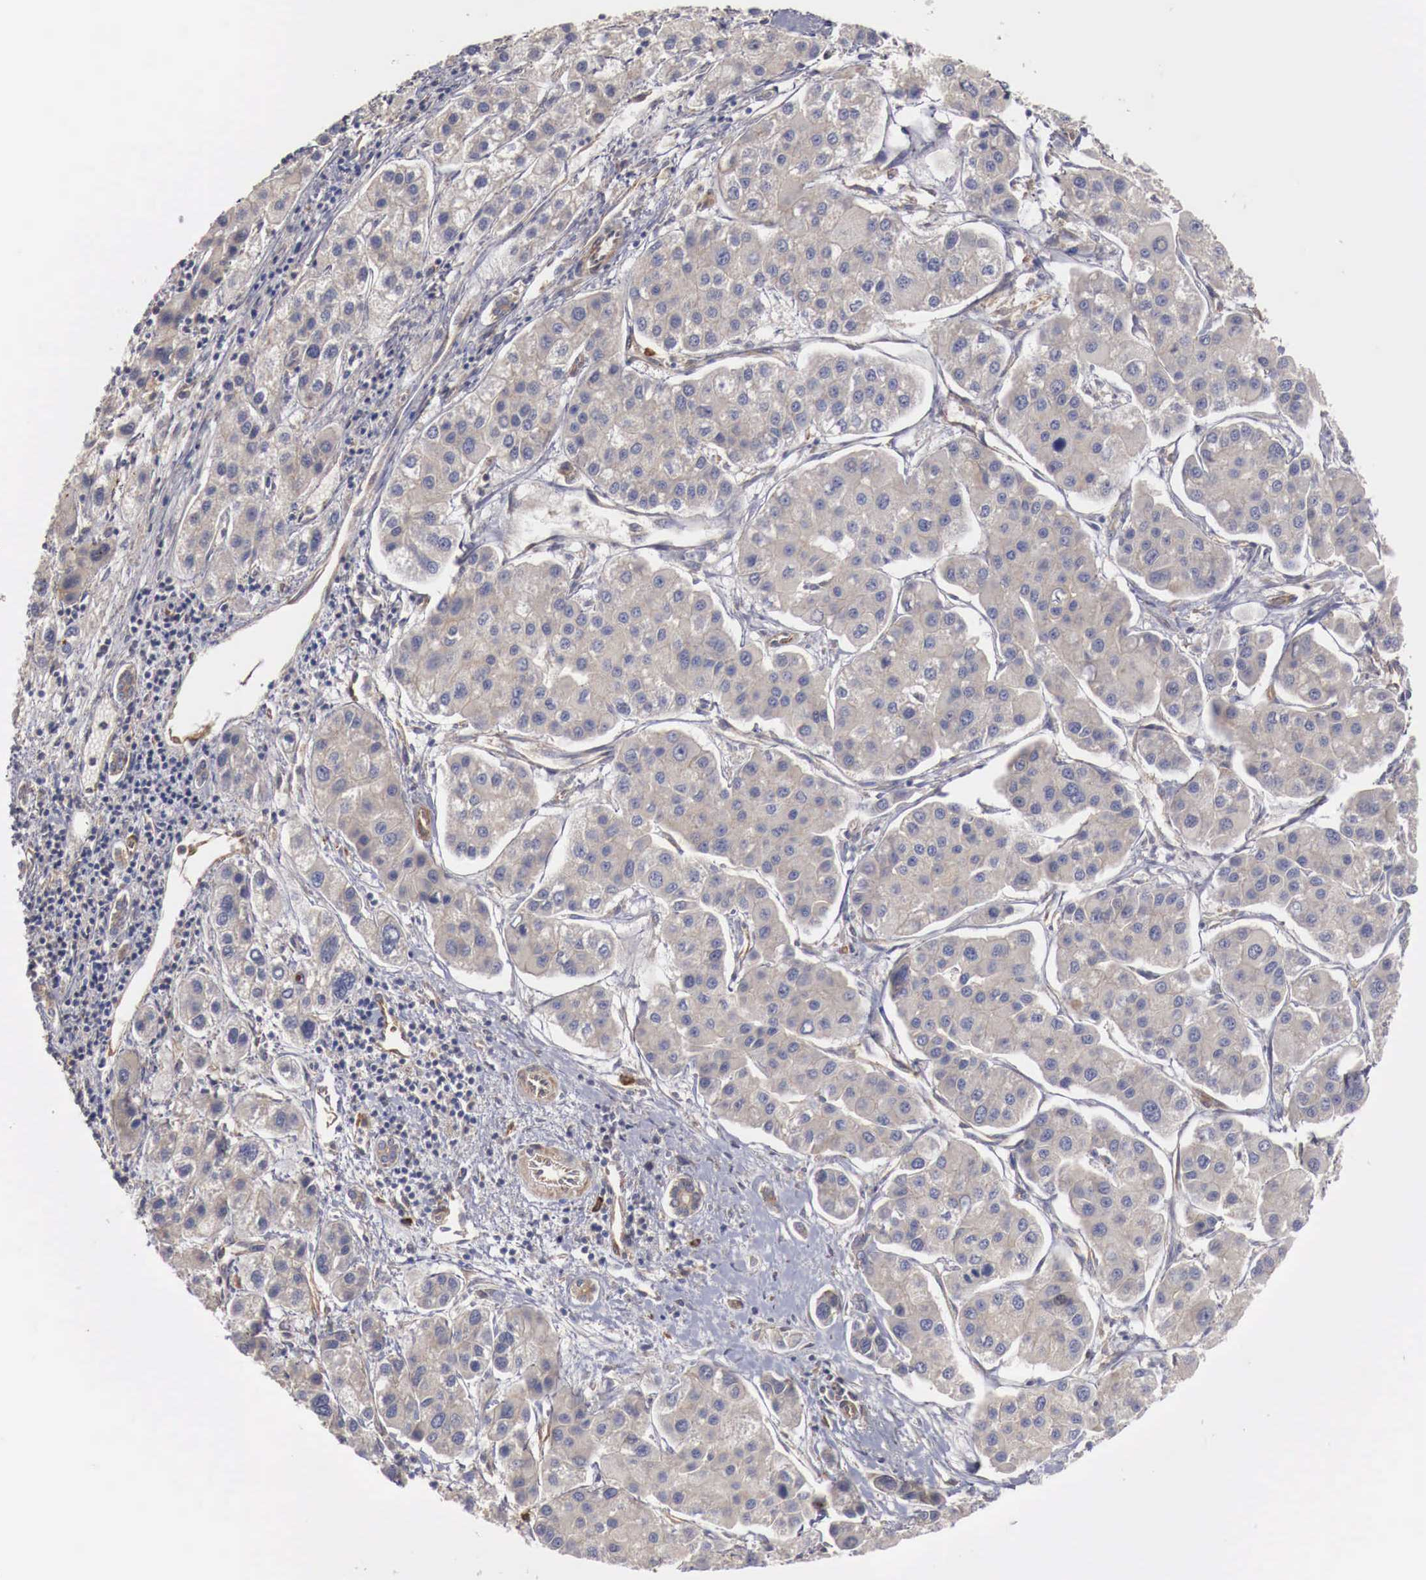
{"staining": {"intensity": "weak", "quantity": ">75%", "location": "cytoplasmic/membranous"}, "tissue": "liver cancer", "cell_type": "Tumor cells", "image_type": "cancer", "snomed": [{"axis": "morphology", "description": "Carcinoma, Hepatocellular, NOS"}, {"axis": "topography", "description": "Liver"}], "caption": "Tumor cells exhibit low levels of weak cytoplasmic/membranous staining in approximately >75% of cells in human hepatocellular carcinoma (liver).", "gene": "ARMCX4", "patient": {"sex": "female", "age": 85}}